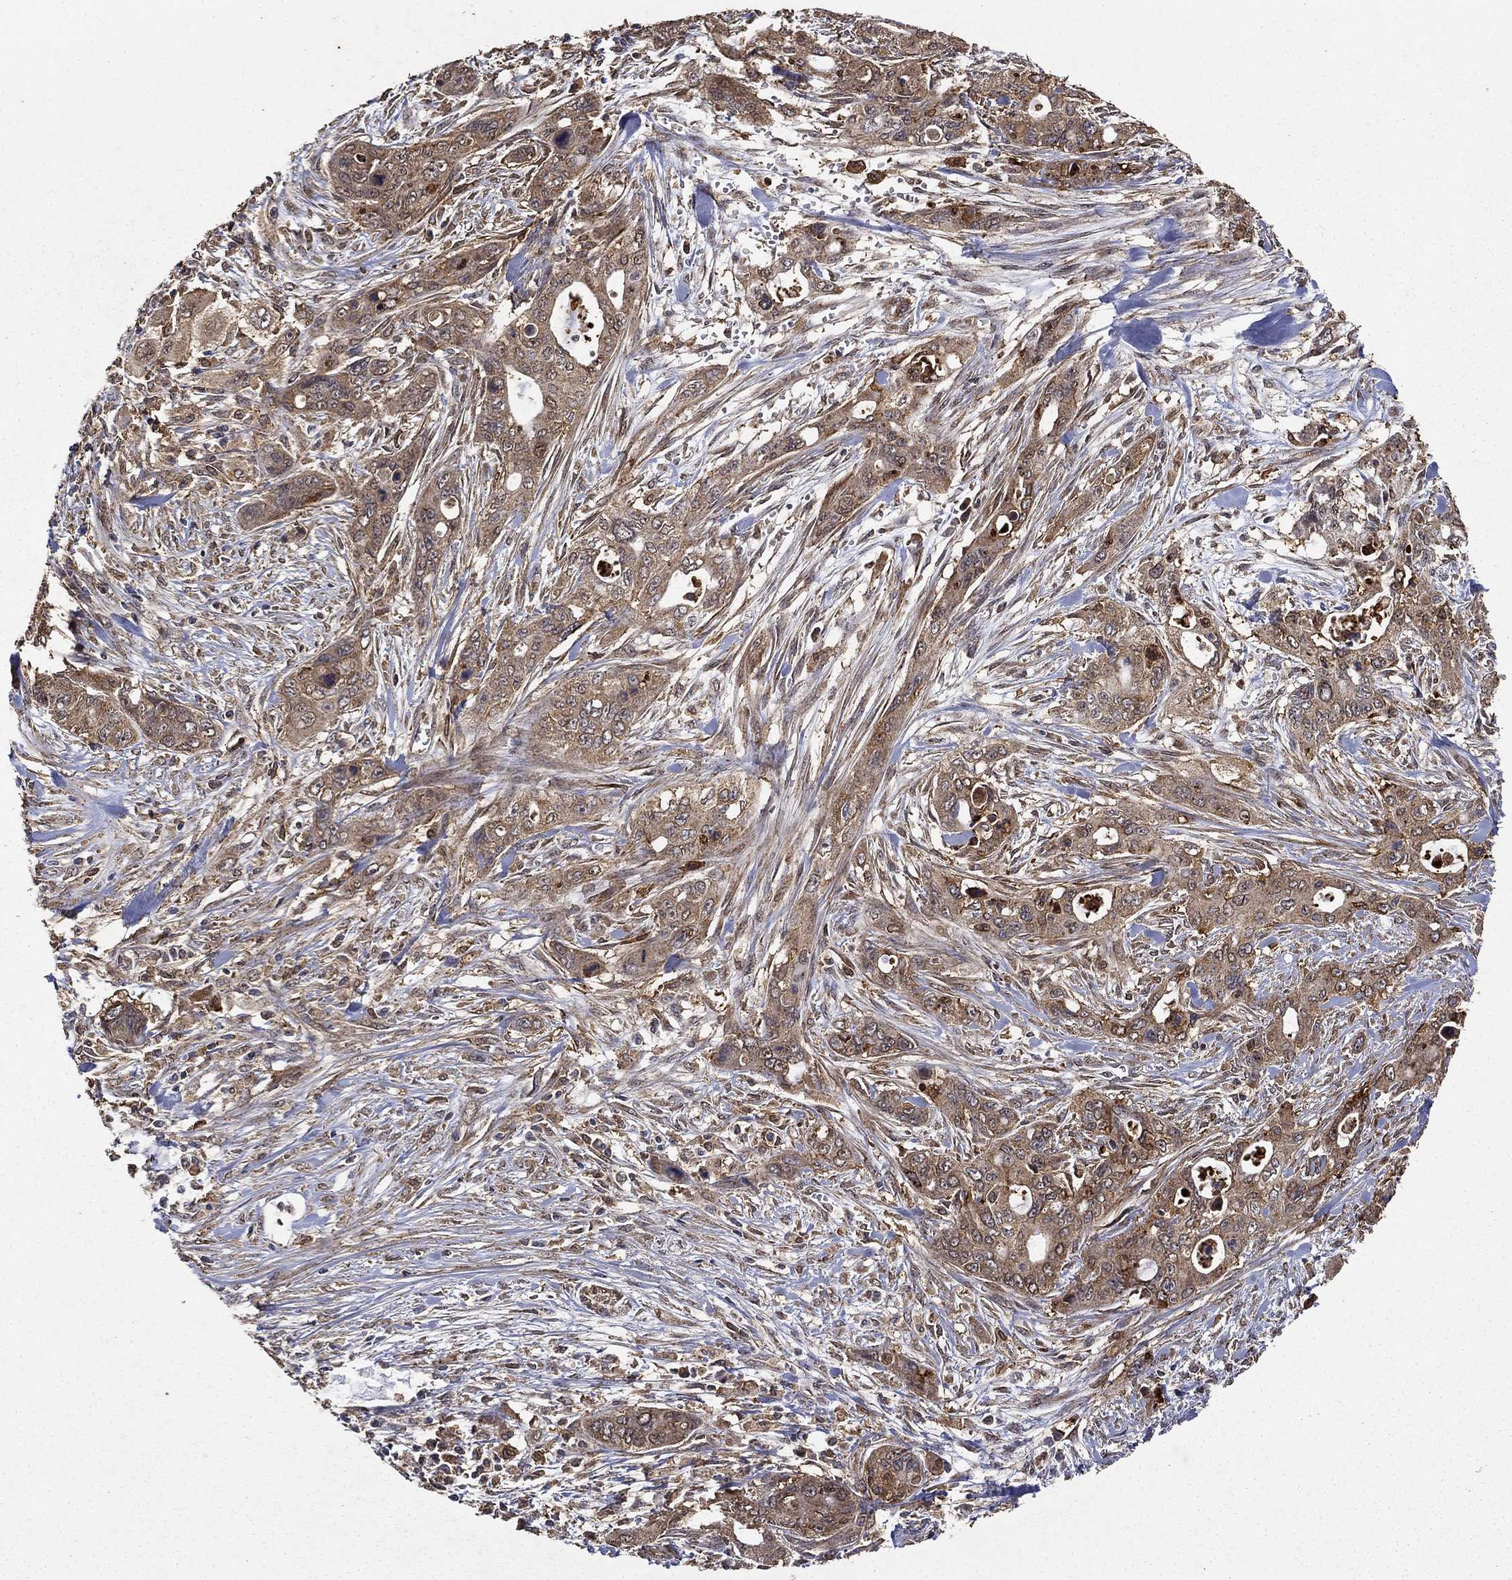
{"staining": {"intensity": "moderate", "quantity": "25%-75%", "location": "cytoplasmic/membranous"}, "tissue": "pancreatic cancer", "cell_type": "Tumor cells", "image_type": "cancer", "snomed": [{"axis": "morphology", "description": "Adenocarcinoma, NOS"}, {"axis": "topography", "description": "Pancreas"}], "caption": "Protein expression analysis of human pancreatic adenocarcinoma reveals moderate cytoplasmic/membranous positivity in about 25%-75% of tumor cells.", "gene": "IFRD1", "patient": {"sex": "male", "age": 47}}